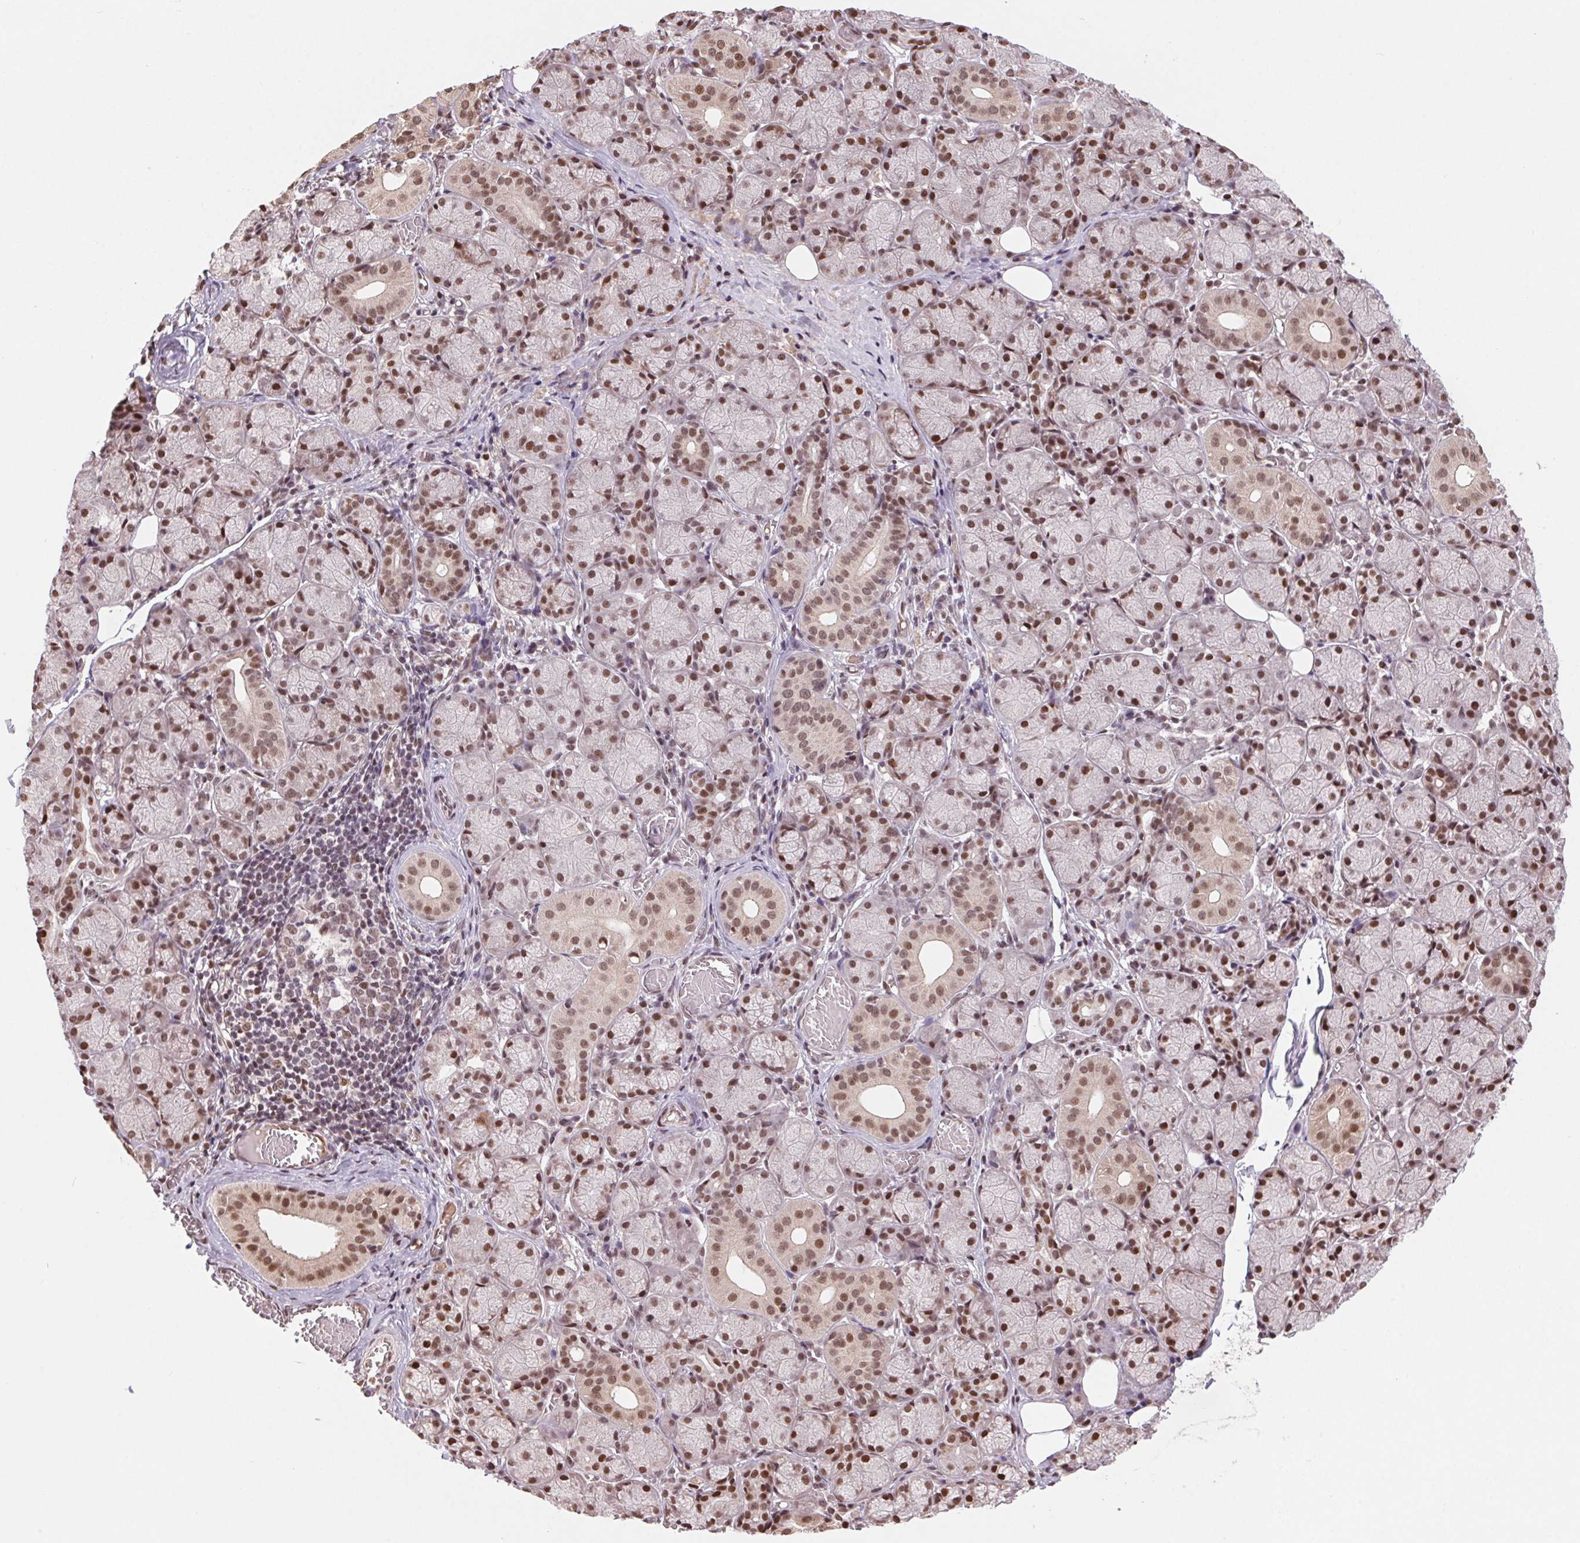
{"staining": {"intensity": "strong", "quantity": ">75%", "location": "nuclear"}, "tissue": "salivary gland", "cell_type": "Glandular cells", "image_type": "normal", "snomed": [{"axis": "morphology", "description": "Normal tissue, NOS"}, {"axis": "topography", "description": "Salivary gland"}, {"axis": "topography", "description": "Peripheral nerve tissue"}], "caption": "Glandular cells demonstrate high levels of strong nuclear positivity in approximately >75% of cells in normal human salivary gland. Nuclei are stained in blue.", "gene": "RAD23A", "patient": {"sex": "female", "age": 24}}